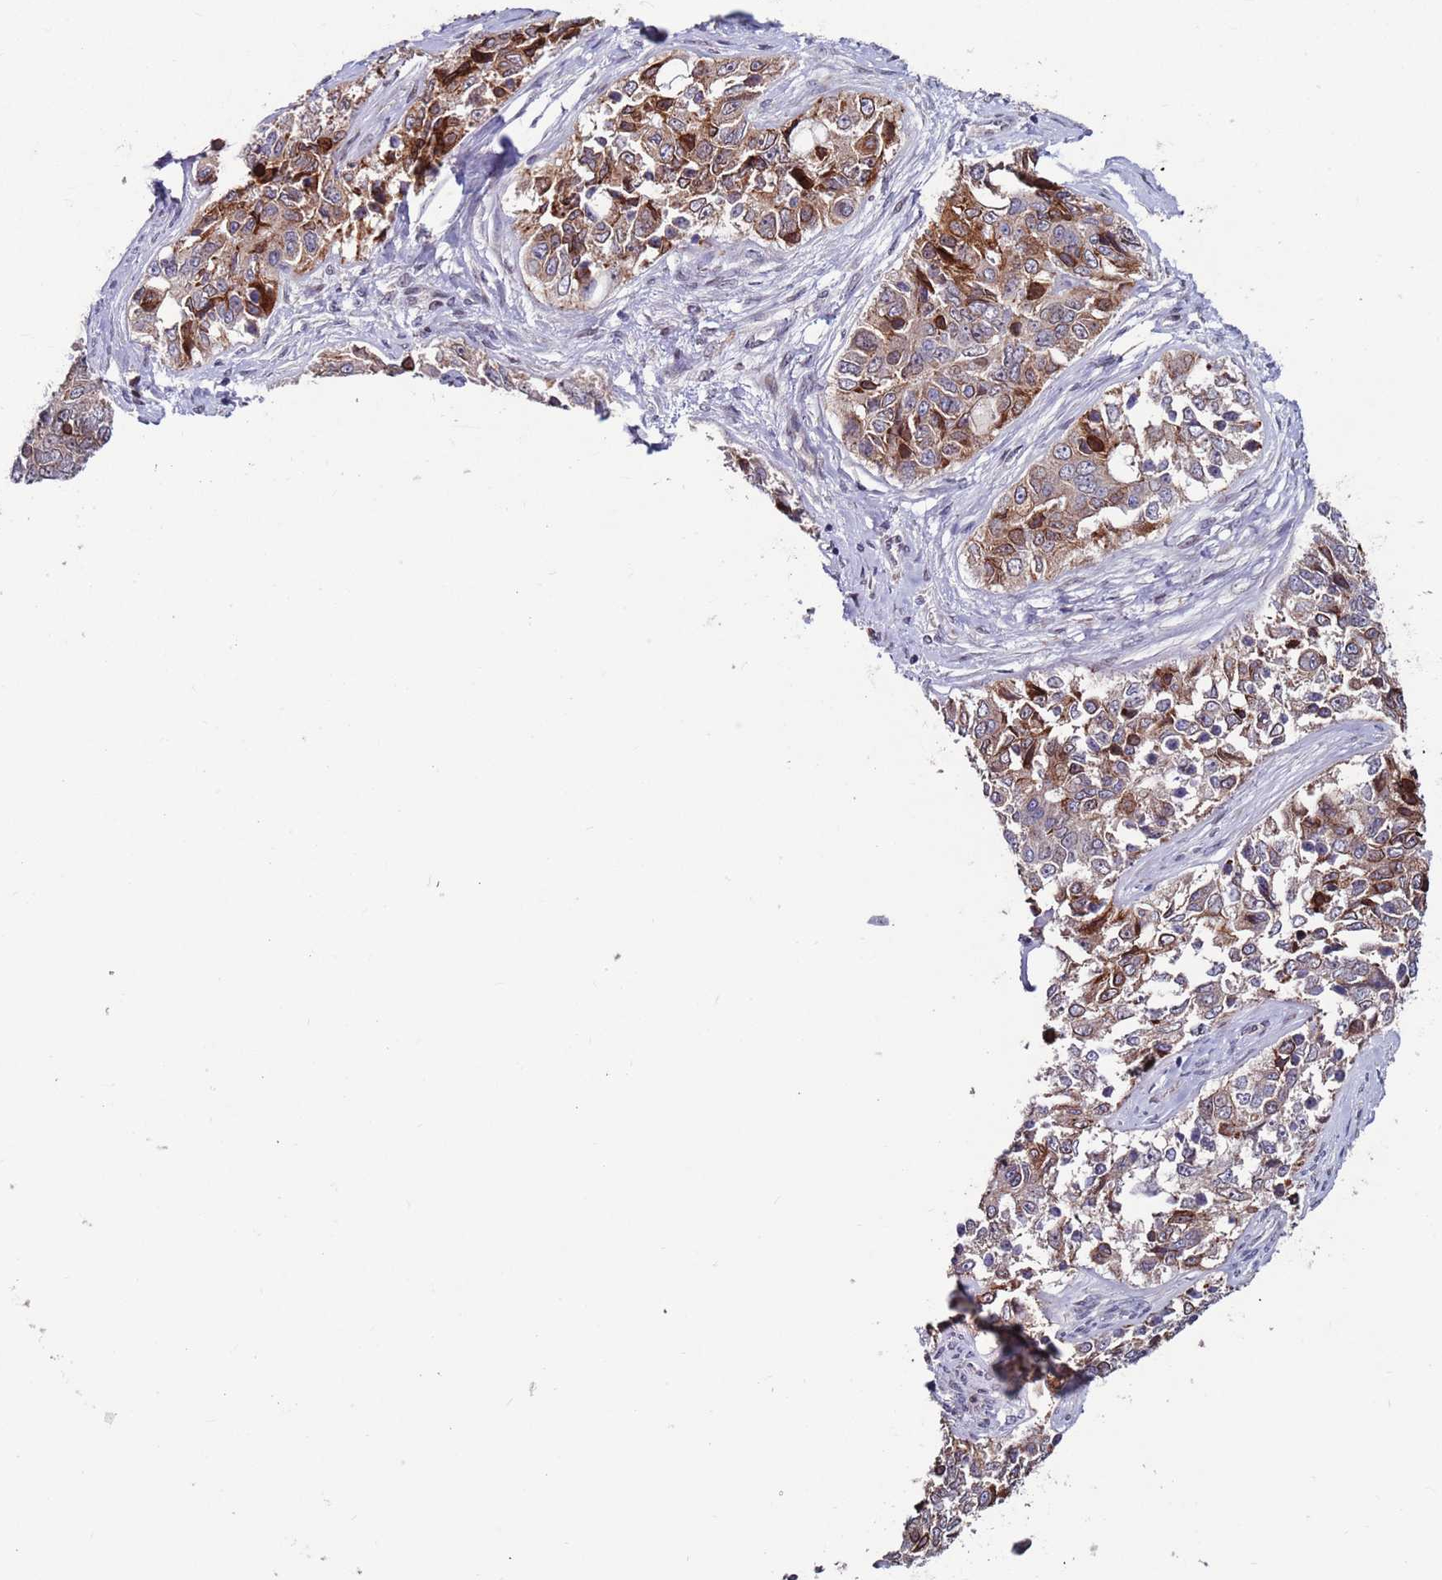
{"staining": {"intensity": "moderate", "quantity": ">75%", "location": "cytoplasmic/membranous"}, "tissue": "ovarian cancer", "cell_type": "Tumor cells", "image_type": "cancer", "snomed": [{"axis": "morphology", "description": "Carcinoma, endometroid"}, {"axis": "topography", "description": "Ovary"}], "caption": "Ovarian endometroid carcinoma stained for a protein (brown) displays moderate cytoplasmic/membranous positive expression in about >75% of tumor cells.", "gene": "FBXO27", "patient": {"sex": "female", "age": 51}}